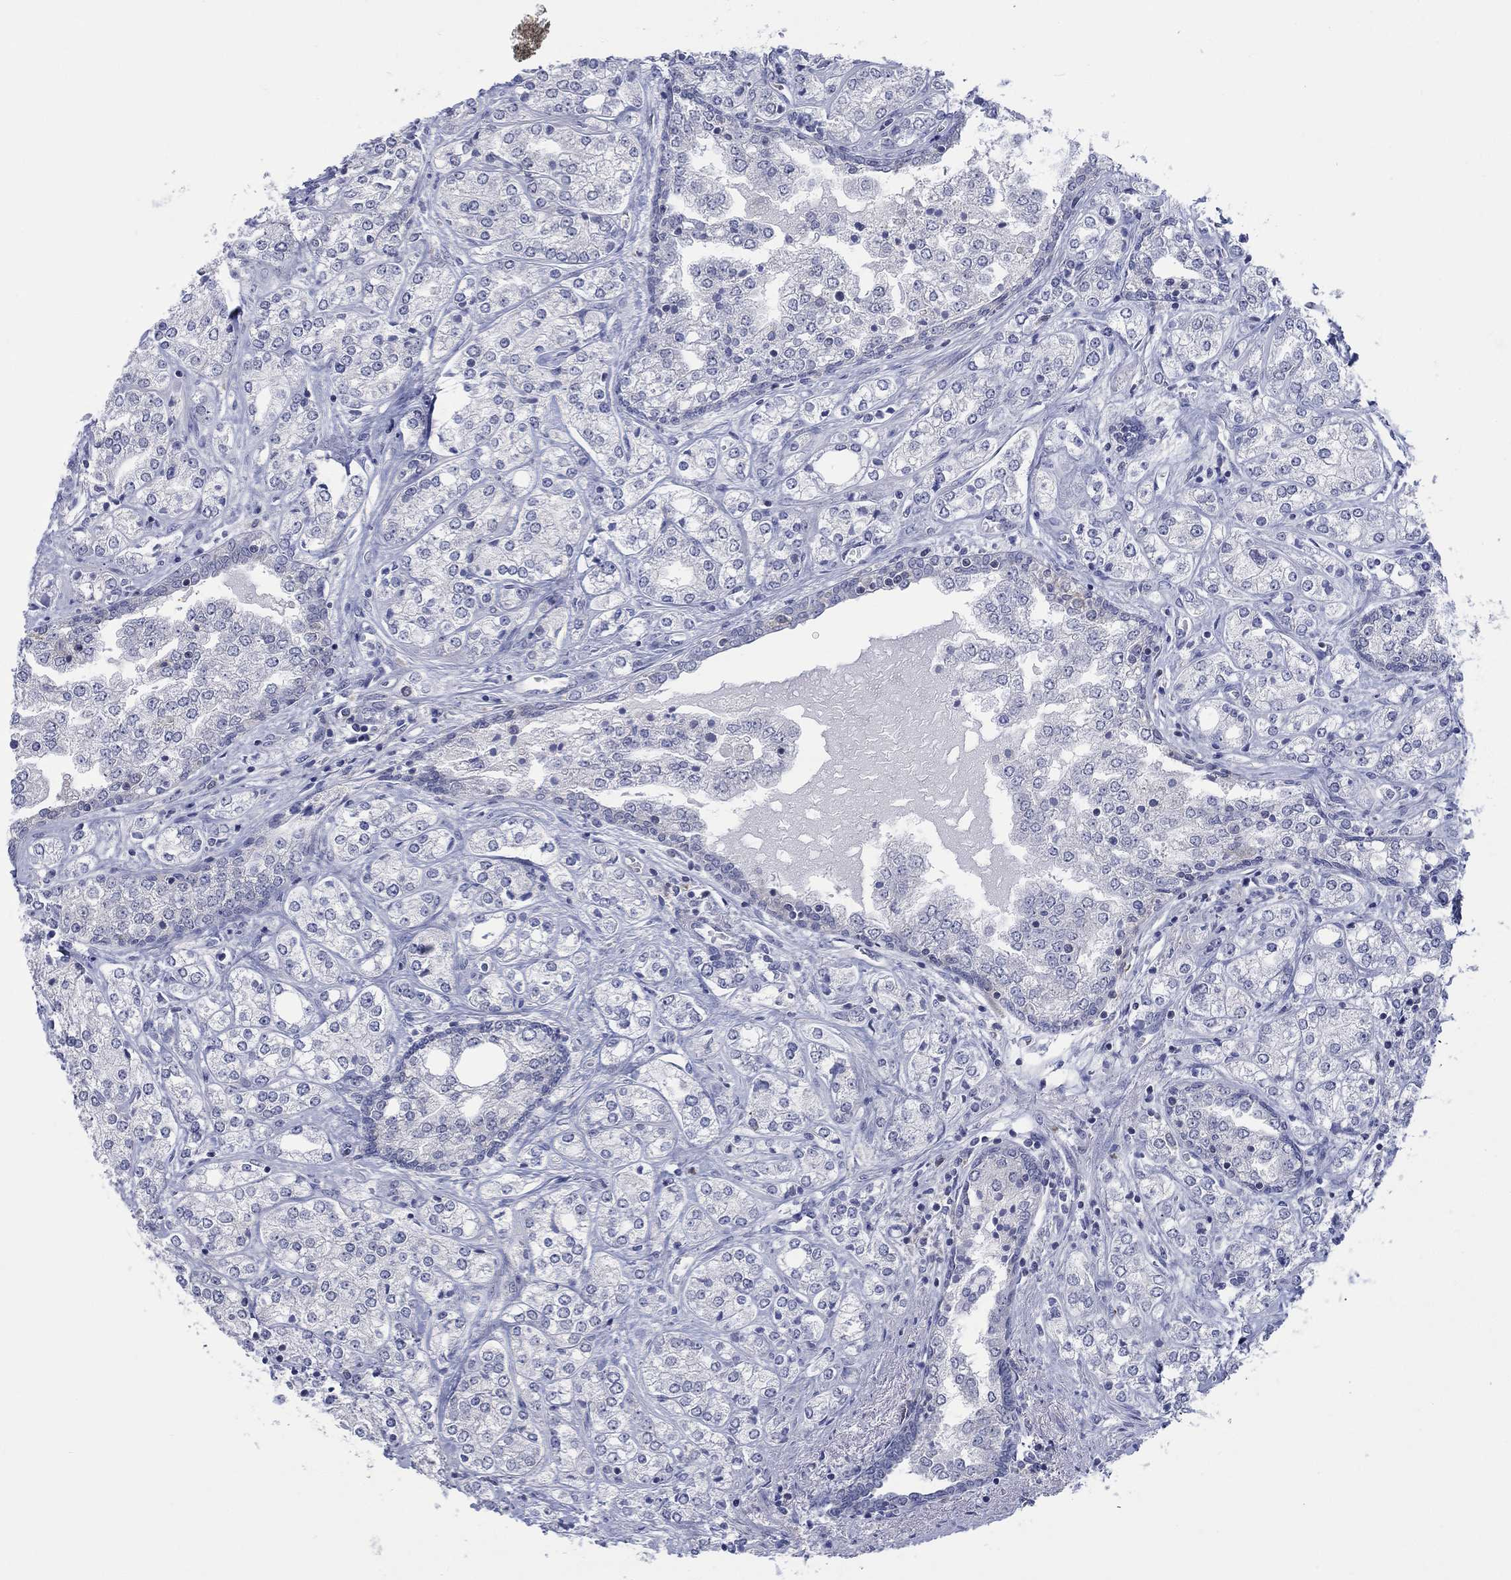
{"staining": {"intensity": "negative", "quantity": "none", "location": "none"}, "tissue": "prostate cancer", "cell_type": "Tumor cells", "image_type": "cancer", "snomed": [{"axis": "morphology", "description": "Adenocarcinoma, NOS"}, {"axis": "topography", "description": "Prostate and seminal vesicle, NOS"}, {"axis": "topography", "description": "Prostate"}], "caption": "An immunohistochemistry image of prostate adenocarcinoma is shown. There is no staining in tumor cells of prostate adenocarcinoma.", "gene": "FER1L6", "patient": {"sex": "male", "age": 62}}